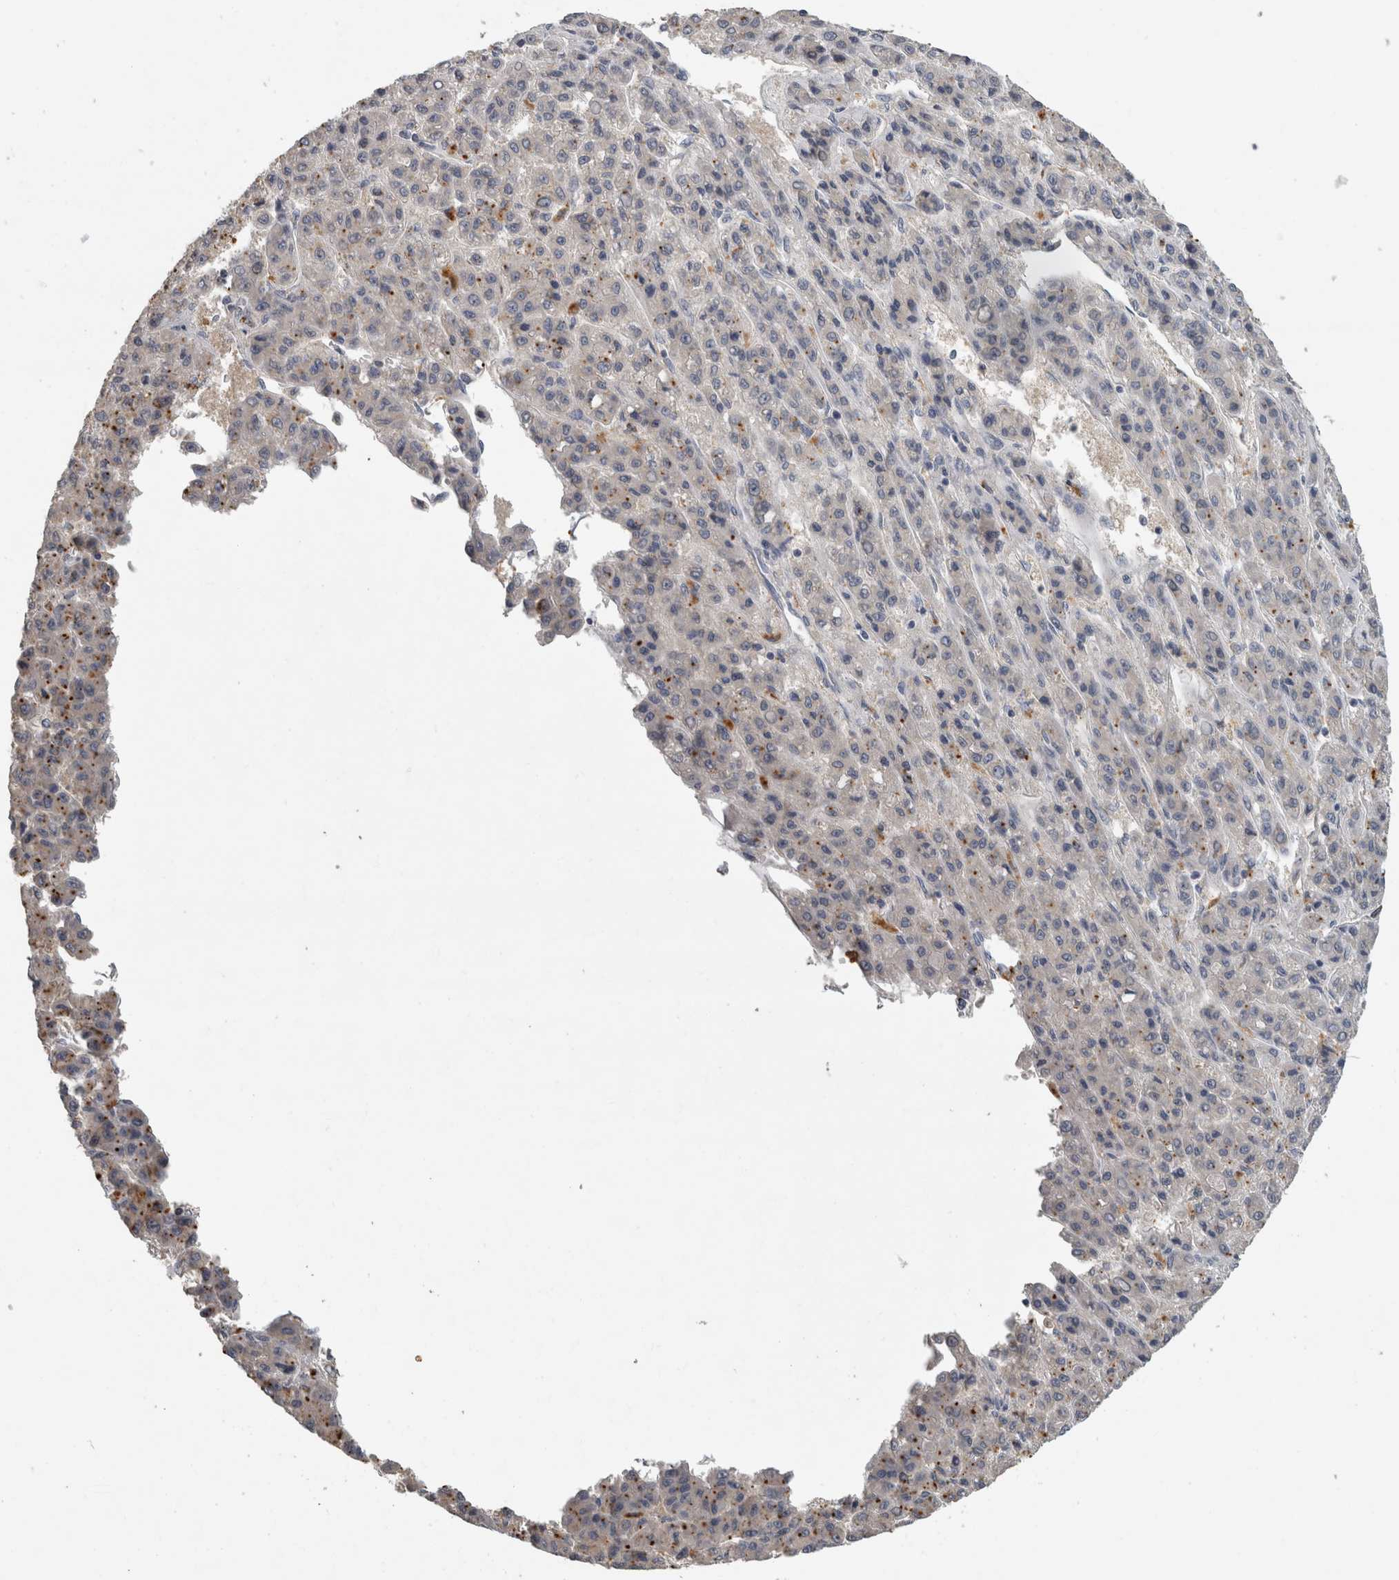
{"staining": {"intensity": "negative", "quantity": "none", "location": "none"}, "tissue": "liver cancer", "cell_type": "Tumor cells", "image_type": "cancer", "snomed": [{"axis": "morphology", "description": "Carcinoma, Hepatocellular, NOS"}, {"axis": "topography", "description": "Liver"}], "caption": "This is an immunohistochemistry (IHC) micrograph of liver hepatocellular carcinoma. There is no positivity in tumor cells.", "gene": "SLC22A11", "patient": {"sex": "male", "age": 70}}